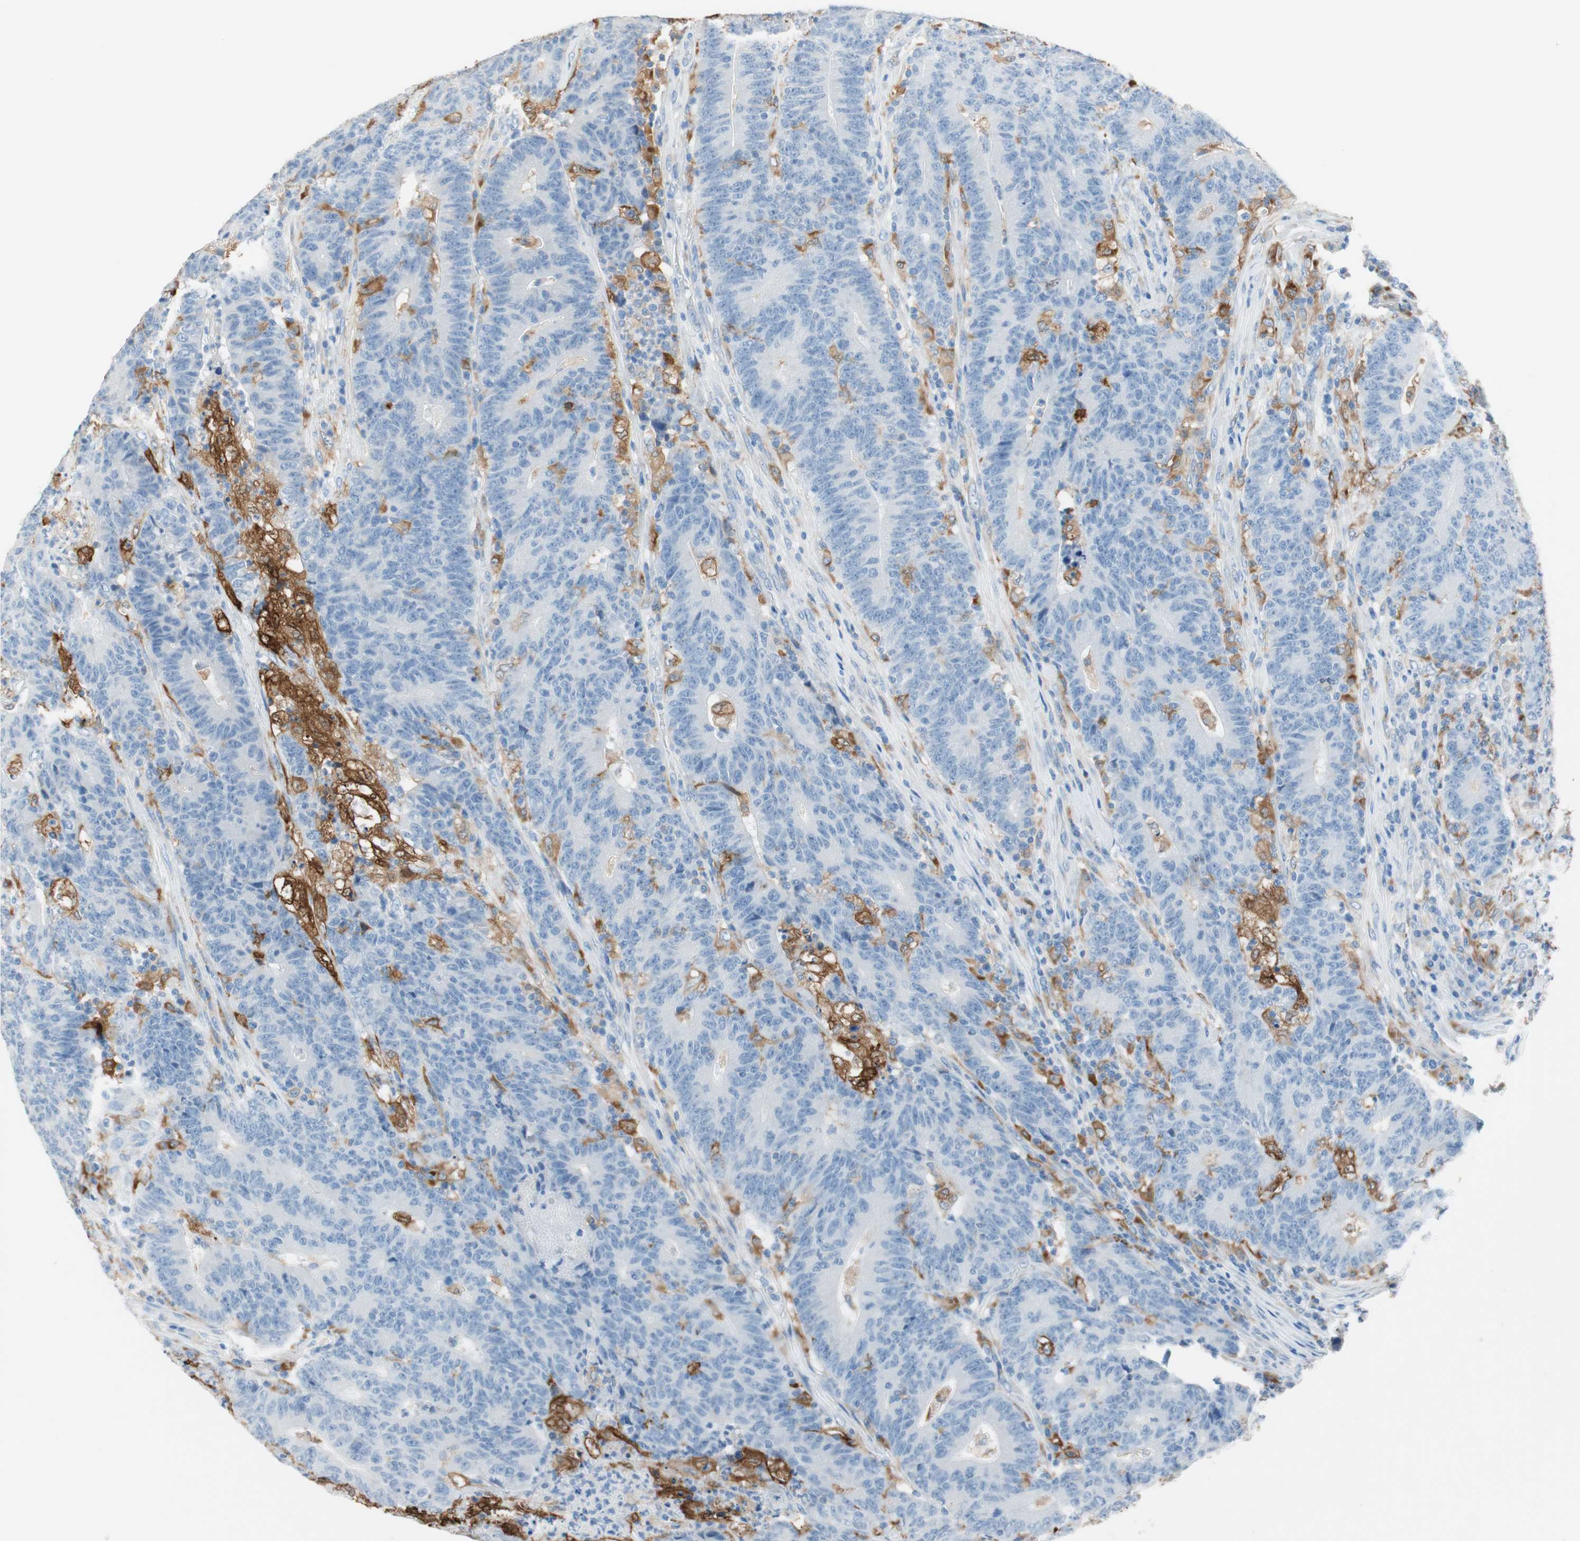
{"staining": {"intensity": "negative", "quantity": "none", "location": "none"}, "tissue": "colorectal cancer", "cell_type": "Tumor cells", "image_type": "cancer", "snomed": [{"axis": "morphology", "description": "Normal tissue, NOS"}, {"axis": "morphology", "description": "Adenocarcinoma, NOS"}, {"axis": "topography", "description": "Colon"}], "caption": "An immunohistochemistry (IHC) micrograph of colorectal cancer (adenocarcinoma) is shown. There is no staining in tumor cells of colorectal cancer (adenocarcinoma).", "gene": "GLUL", "patient": {"sex": "female", "age": 75}}